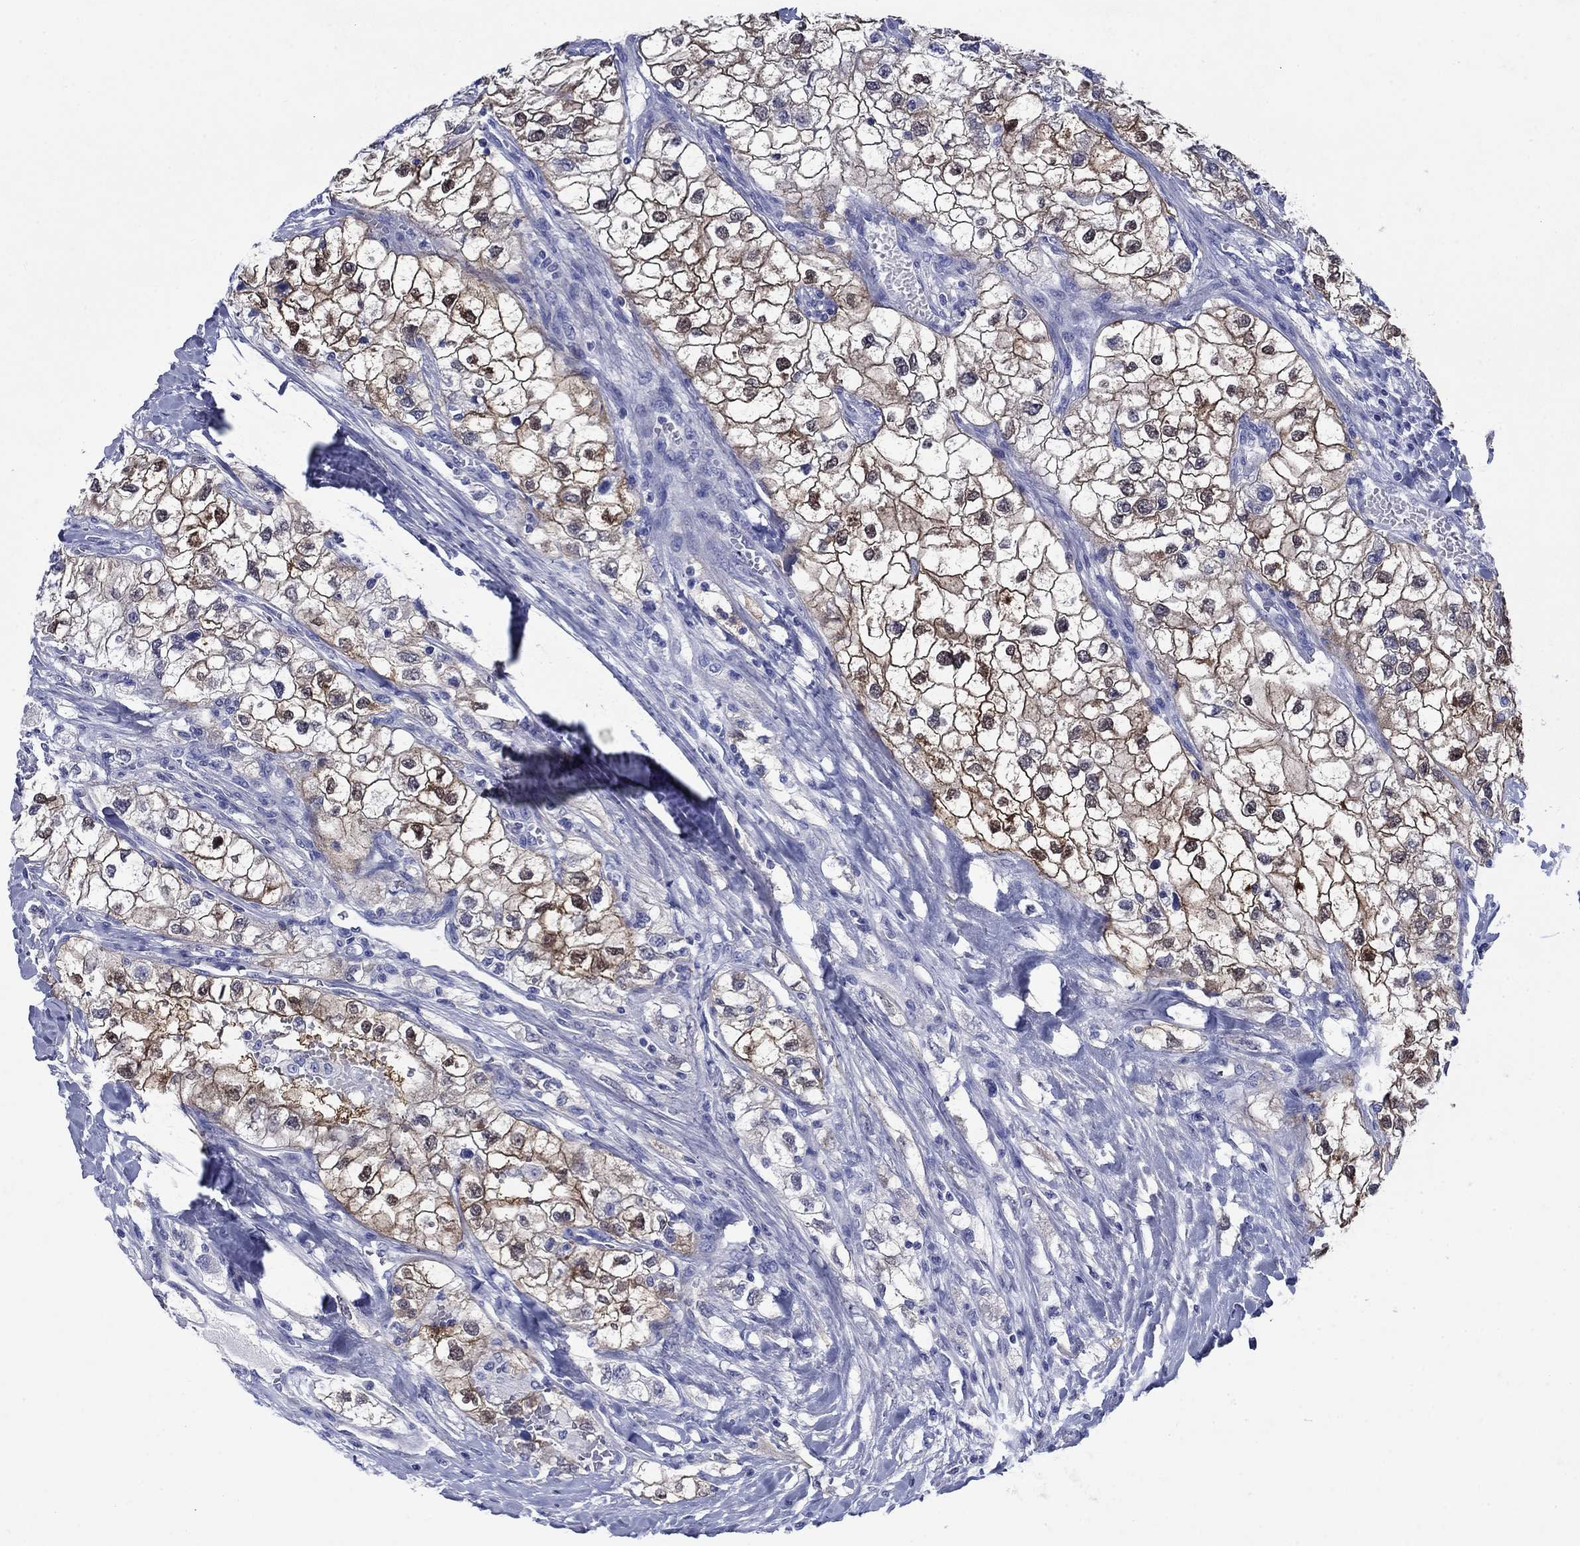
{"staining": {"intensity": "moderate", "quantity": "25%-75%", "location": "cytoplasmic/membranous"}, "tissue": "renal cancer", "cell_type": "Tumor cells", "image_type": "cancer", "snomed": [{"axis": "morphology", "description": "Adenocarcinoma, NOS"}, {"axis": "topography", "description": "Kidney"}], "caption": "Tumor cells reveal medium levels of moderate cytoplasmic/membranous positivity in approximately 25%-75% of cells in human renal cancer. Using DAB (brown) and hematoxylin (blue) stains, captured at high magnification using brightfield microscopy.", "gene": "SULT2B1", "patient": {"sex": "male", "age": 59}}